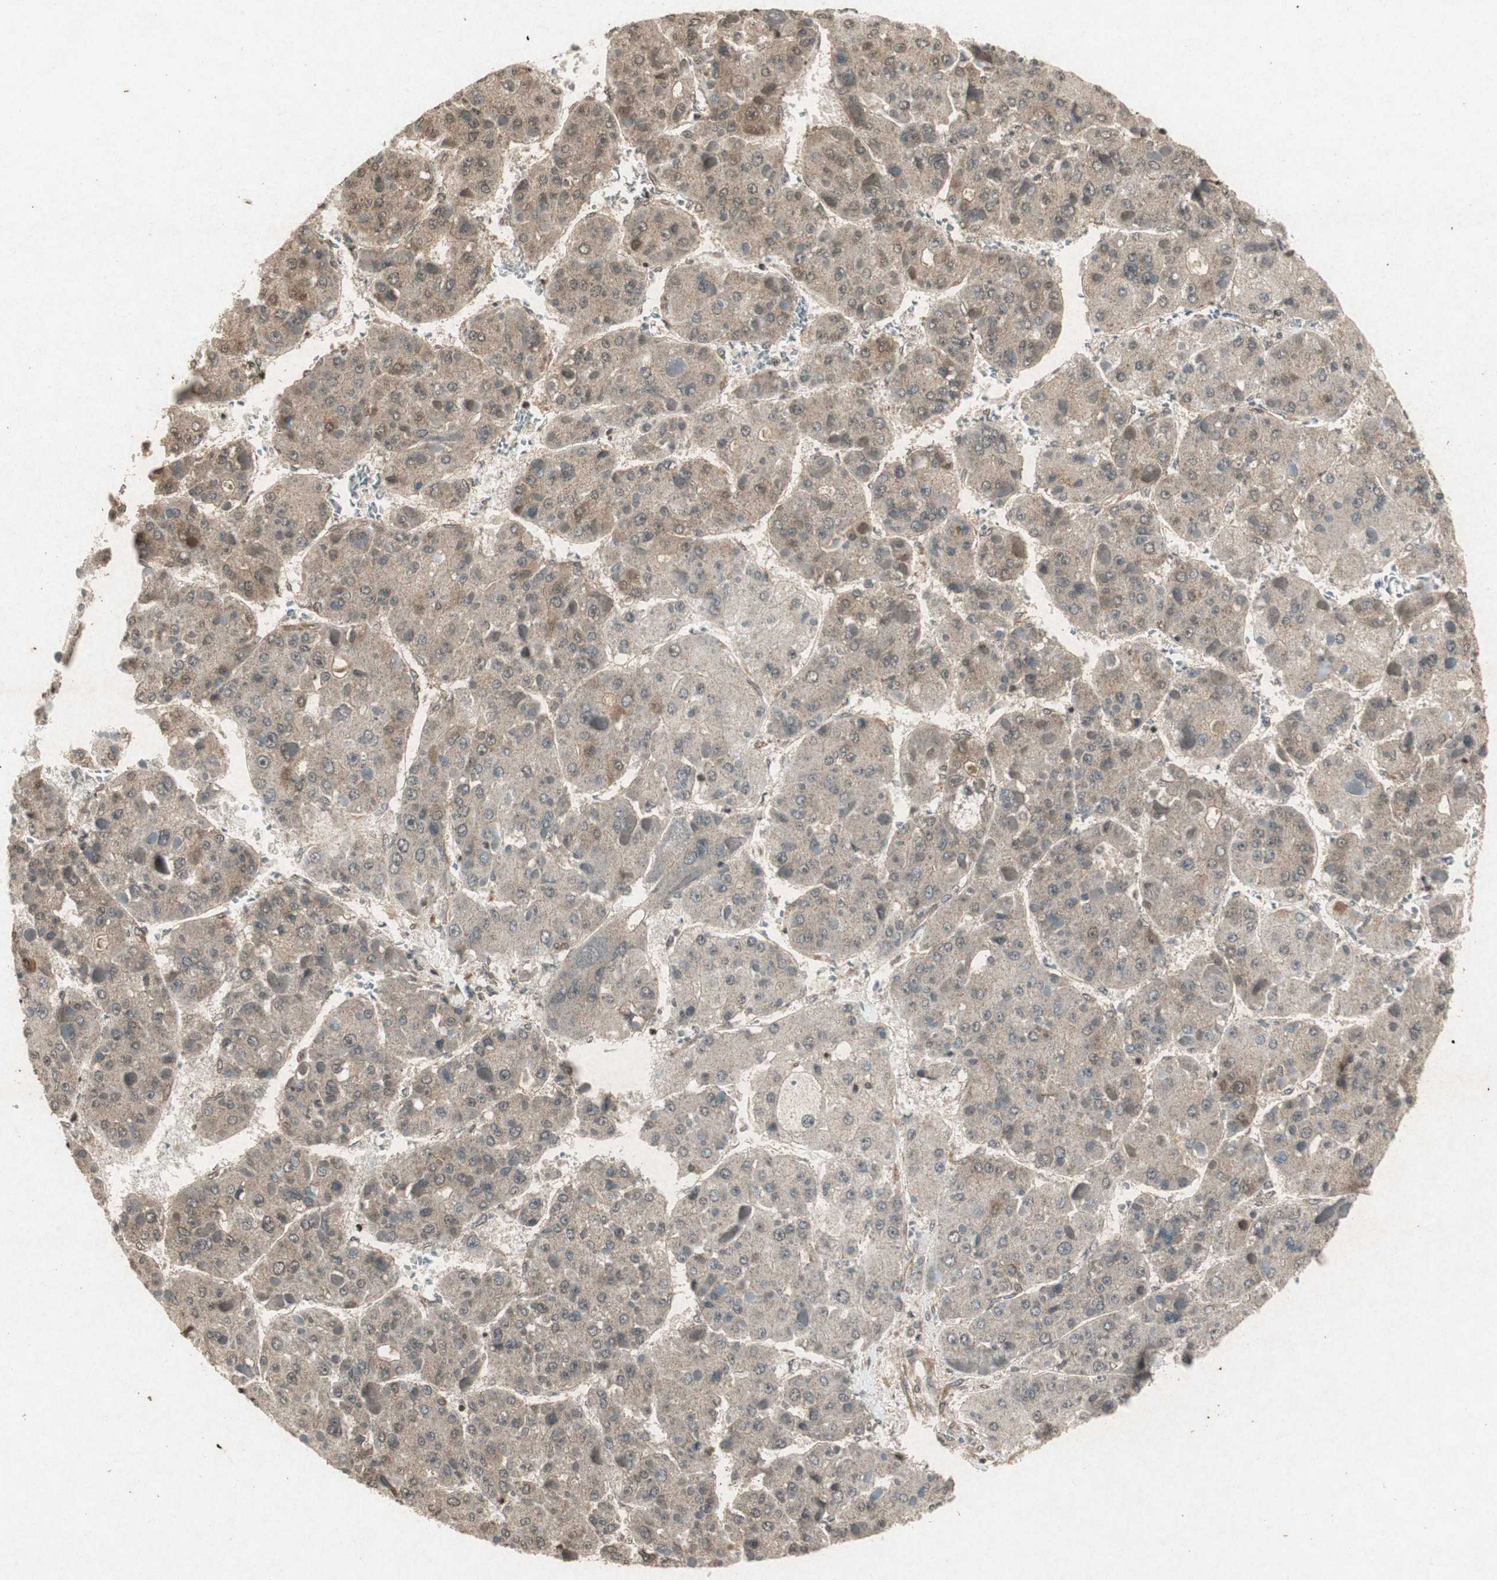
{"staining": {"intensity": "weak", "quantity": ">75%", "location": "cytoplasmic/membranous"}, "tissue": "liver cancer", "cell_type": "Tumor cells", "image_type": "cancer", "snomed": [{"axis": "morphology", "description": "Carcinoma, Hepatocellular, NOS"}, {"axis": "topography", "description": "Liver"}], "caption": "Weak cytoplasmic/membranous positivity for a protein is seen in approximately >75% of tumor cells of liver hepatocellular carcinoma using IHC.", "gene": "PRKG1", "patient": {"sex": "female", "age": 73}}